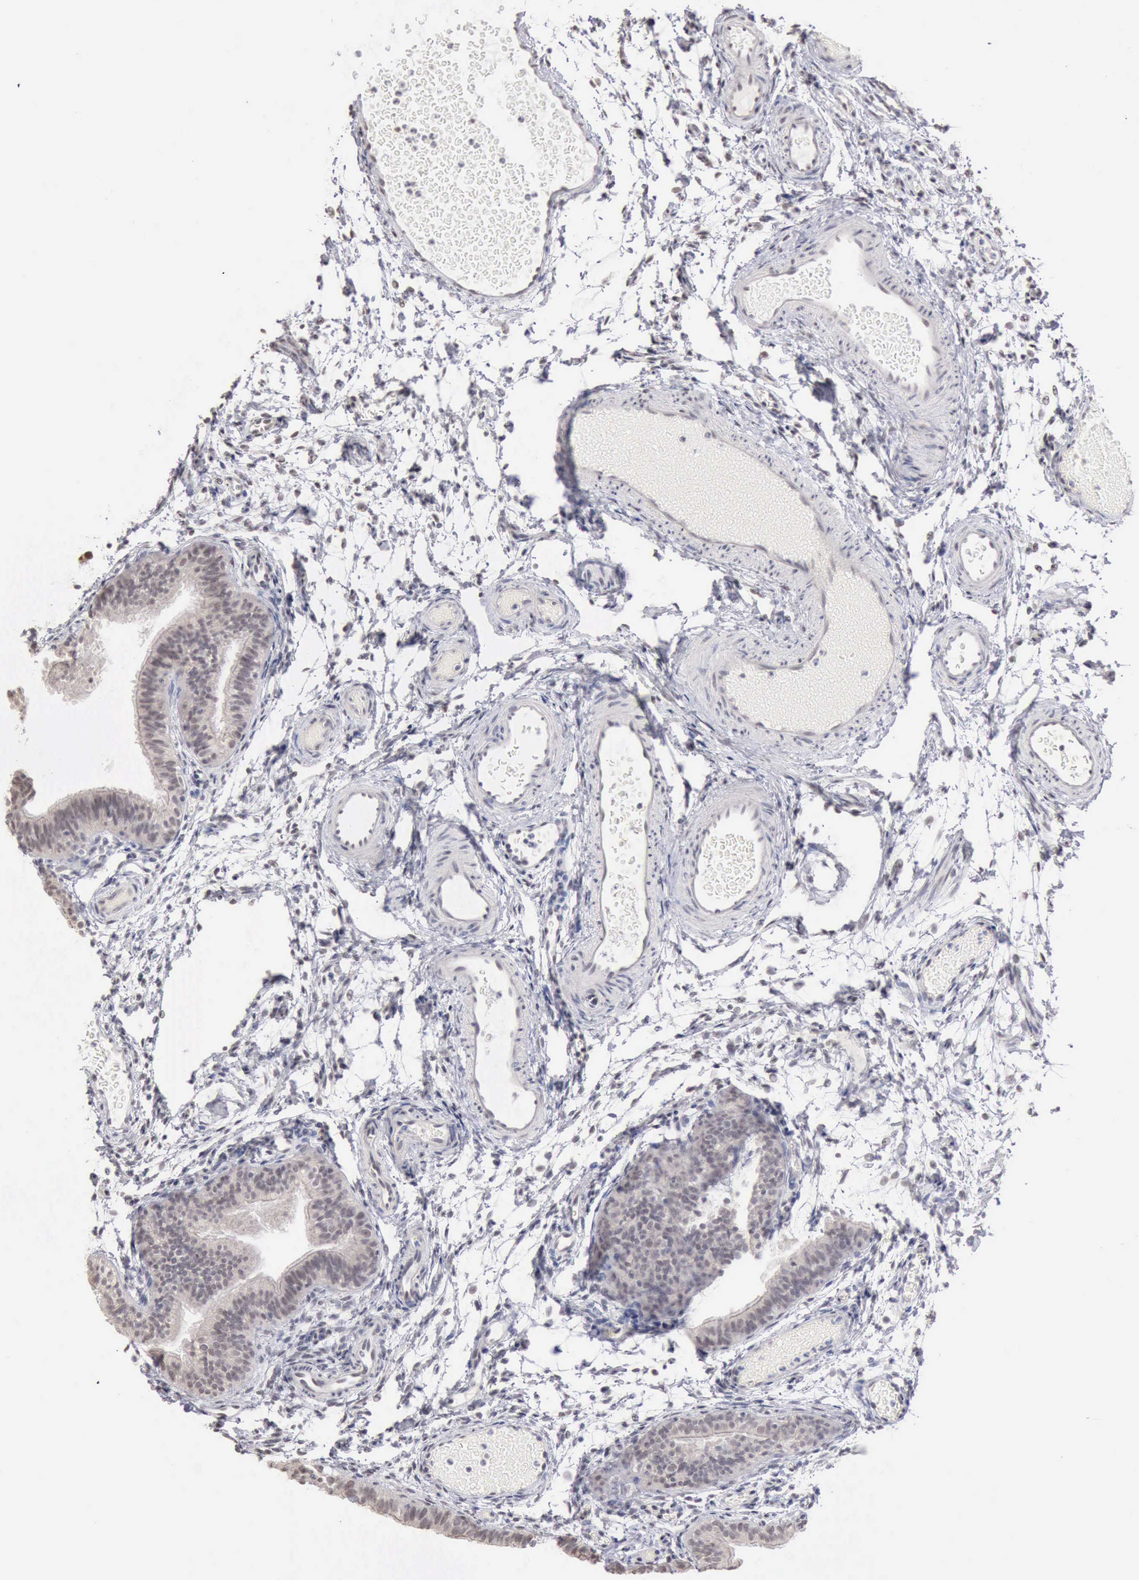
{"staining": {"intensity": "weak", "quantity": "25%-75%", "location": "nuclear"}, "tissue": "fallopian tube", "cell_type": "Glandular cells", "image_type": "normal", "snomed": [{"axis": "morphology", "description": "Normal tissue, NOS"}, {"axis": "morphology", "description": "Dermoid, NOS"}, {"axis": "topography", "description": "Fallopian tube"}], "caption": "Unremarkable fallopian tube shows weak nuclear expression in about 25%-75% of glandular cells.", "gene": "TAF1", "patient": {"sex": "female", "age": 33}}